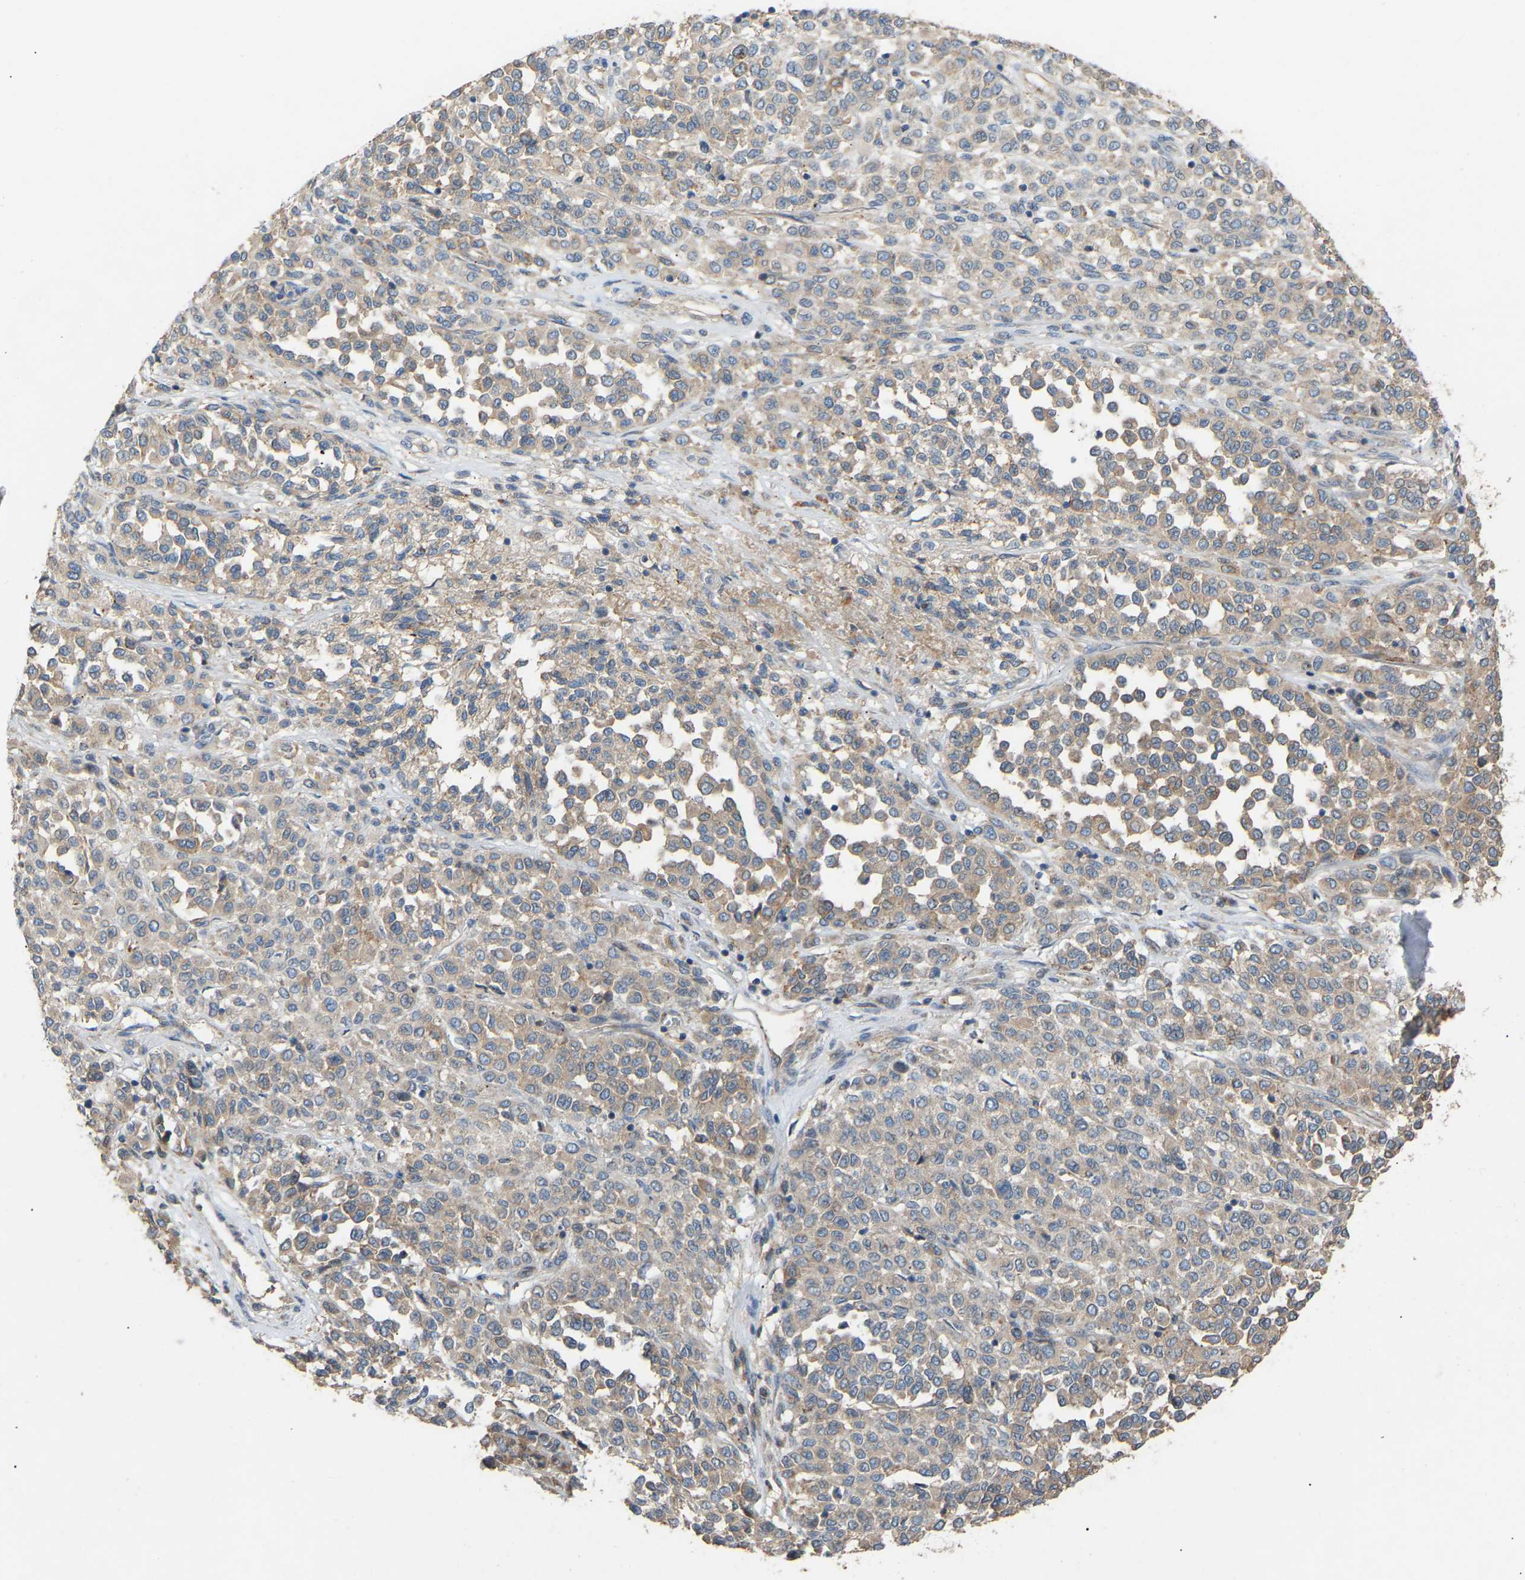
{"staining": {"intensity": "weak", "quantity": "25%-75%", "location": "cytoplasmic/membranous"}, "tissue": "melanoma", "cell_type": "Tumor cells", "image_type": "cancer", "snomed": [{"axis": "morphology", "description": "Malignant melanoma, Metastatic site"}, {"axis": "topography", "description": "Pancreas"}], "caption": "Tumor cells exhibit low levels of weak cytoplasmic/membranous positivity in approximately 25%-75% of cells in human melanoma.", "gene": "RGP1", "patient": {"sex": "female", "age": 30}}